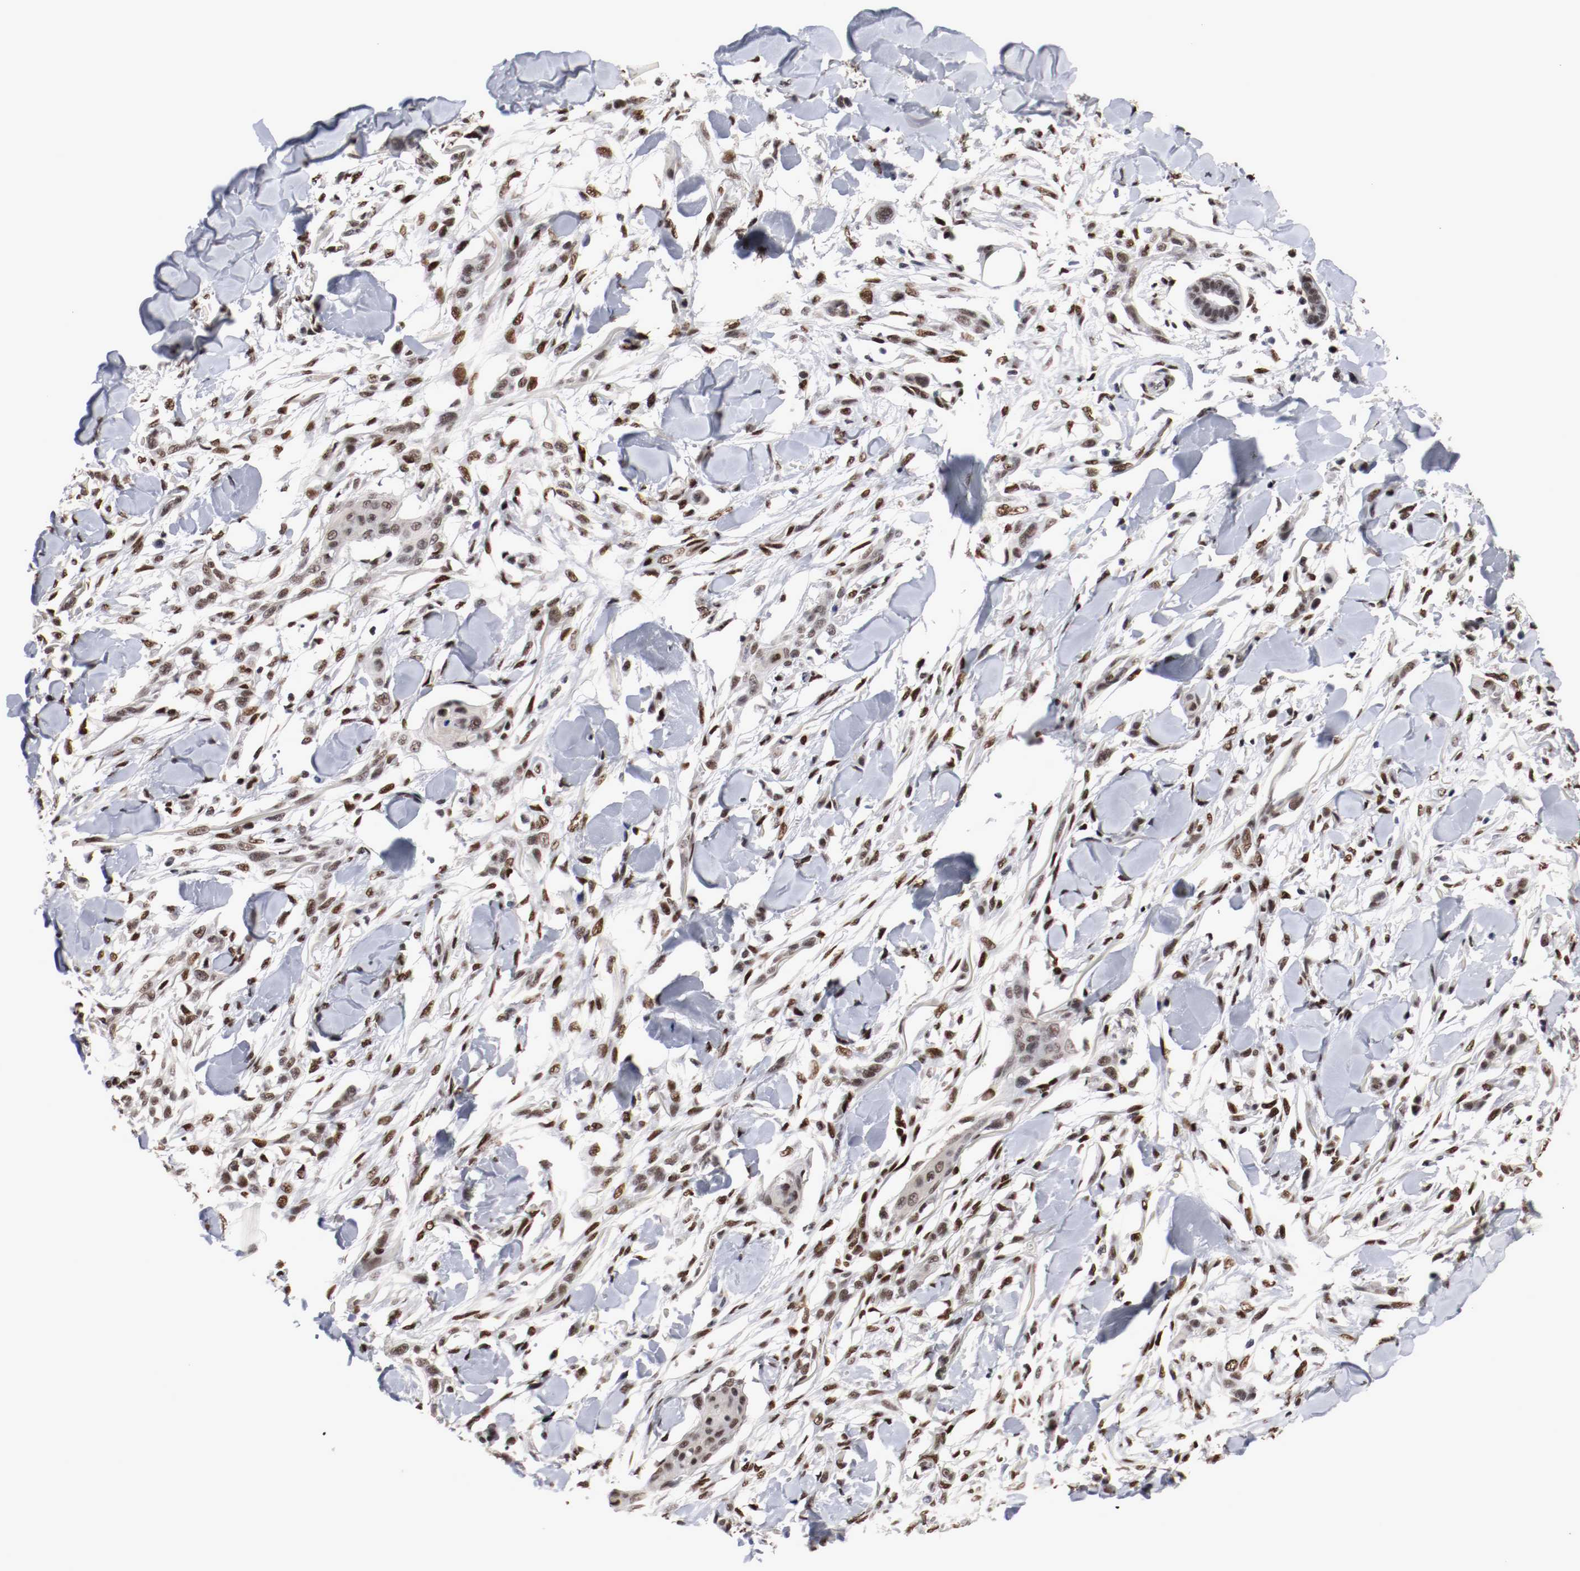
{"staining": {"intensity": "strong", "quantity": ">75%", "location": "nuclear"}, "tissue": "skin cancer", "cell_type": "Tumor cells", "image_type": "cancer", "snomed": [{"axis": "morphology", "description": "Normal tissue, NOS"}, {"axis": "morphology", "description": "Squamous cell carcinoma, NOS"}, {"axis": "topography", "description": "Skin"}], "caption": "The histopathology image shows staining of squamous cell carcinoma (skin), revealing strong nuclear protein positivity (brown color) within tumor cells.", "gene": "MEF2D", "patient": {"sex": "female", "age": 59}}